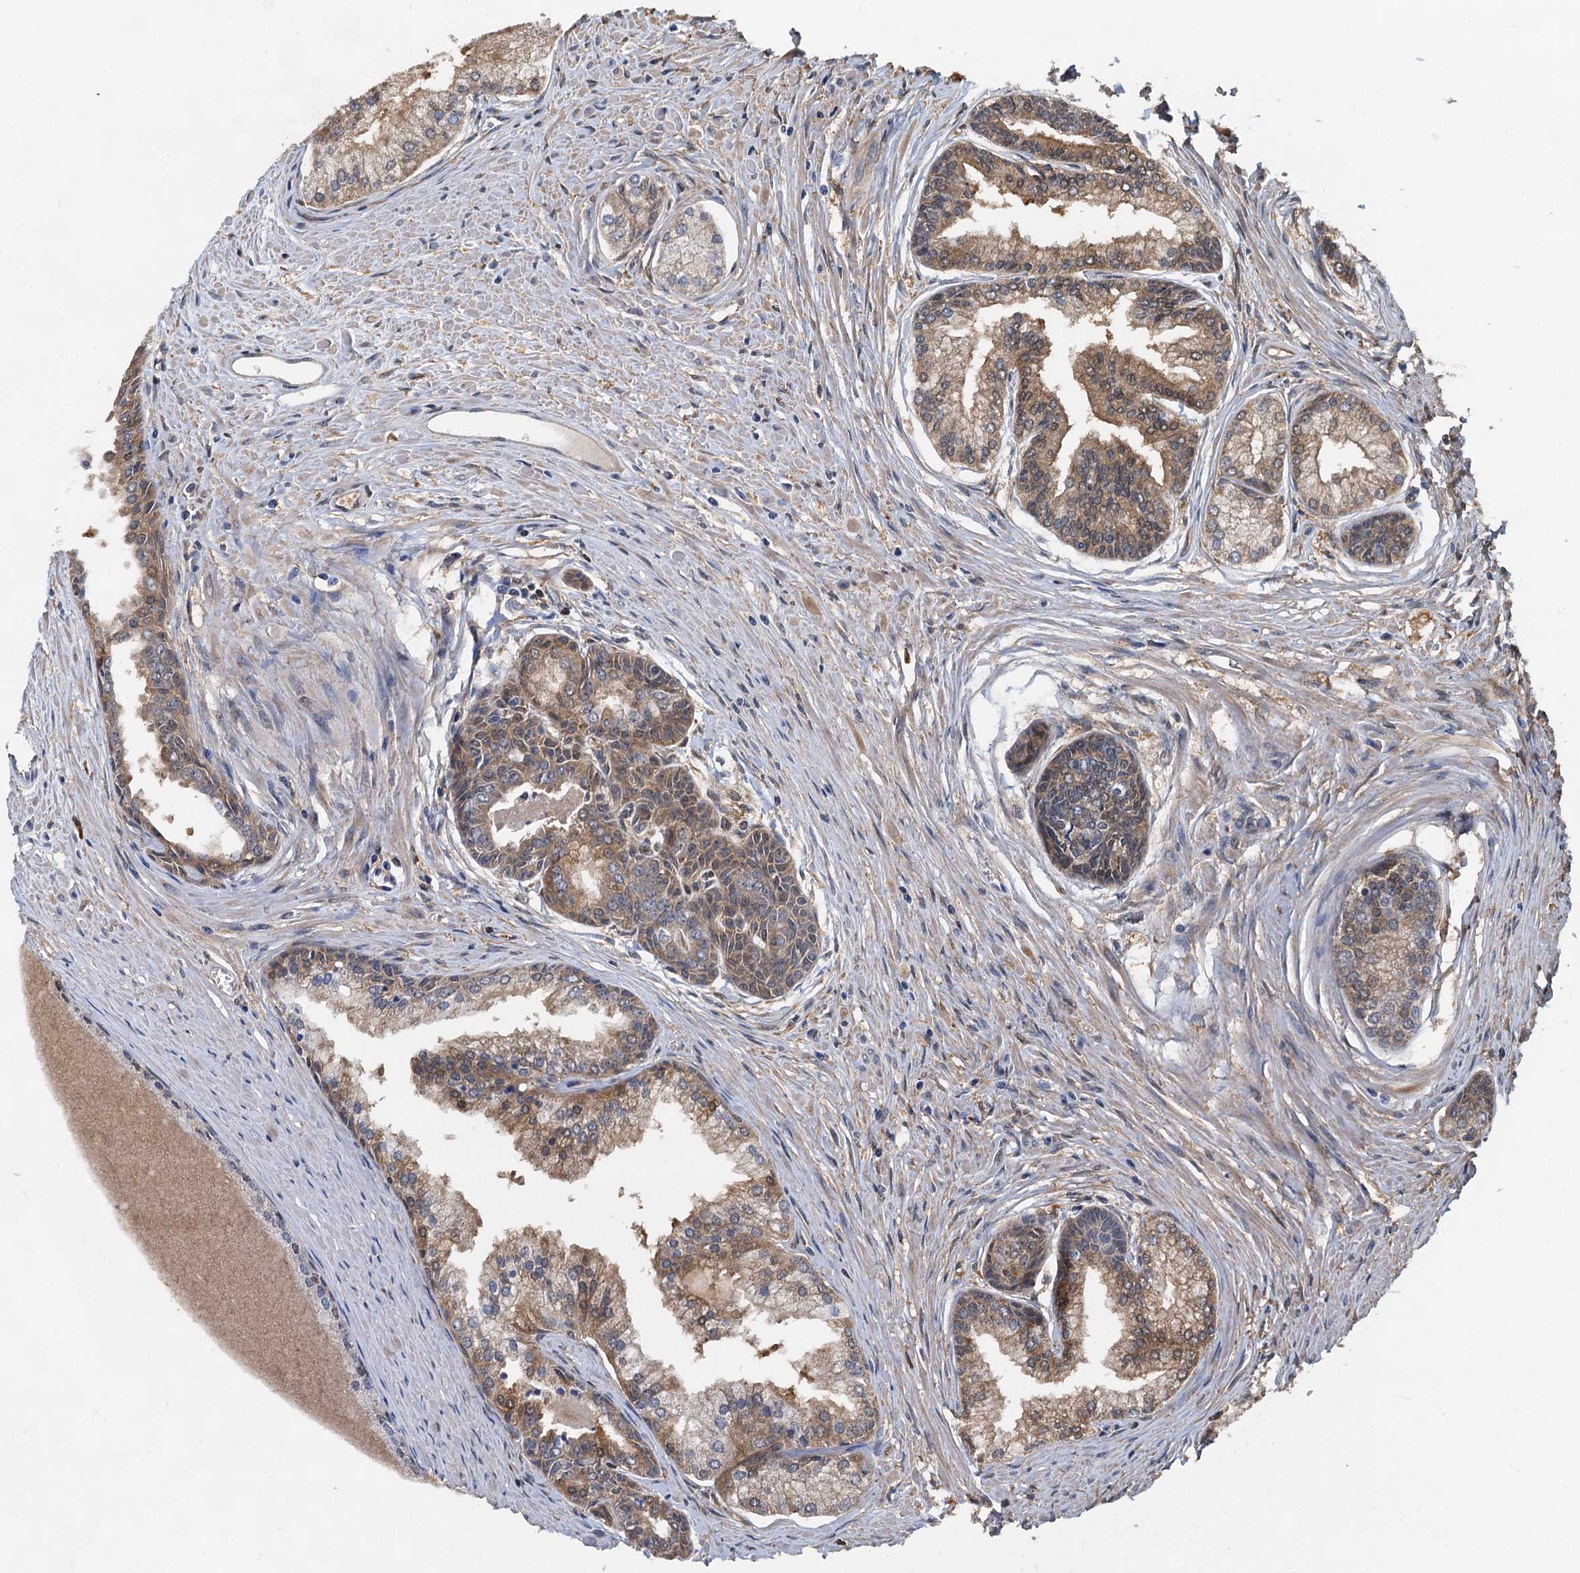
{"staining": {"intensity": "moderate", "quantity": ">75%", "location": "cytoplasmic/membranous"}, "tissue": "prostate cancer", "cell_type": "Tumor cells", "image_type": "cancer", "snomed": [{"axis": "morphology", "description": "Adenocarcinoma, High grade"}, {"axis": "topography", "description": "Prostate"}], "caption": "Tumor cells demonstrate medium levels of moderate cytoplasmic/membranous staining in about >75% of cells in human high-grade adenocarcinoma (prostate).", "gene": "HYI", "patient": {"sex": "male", "age": 68}}